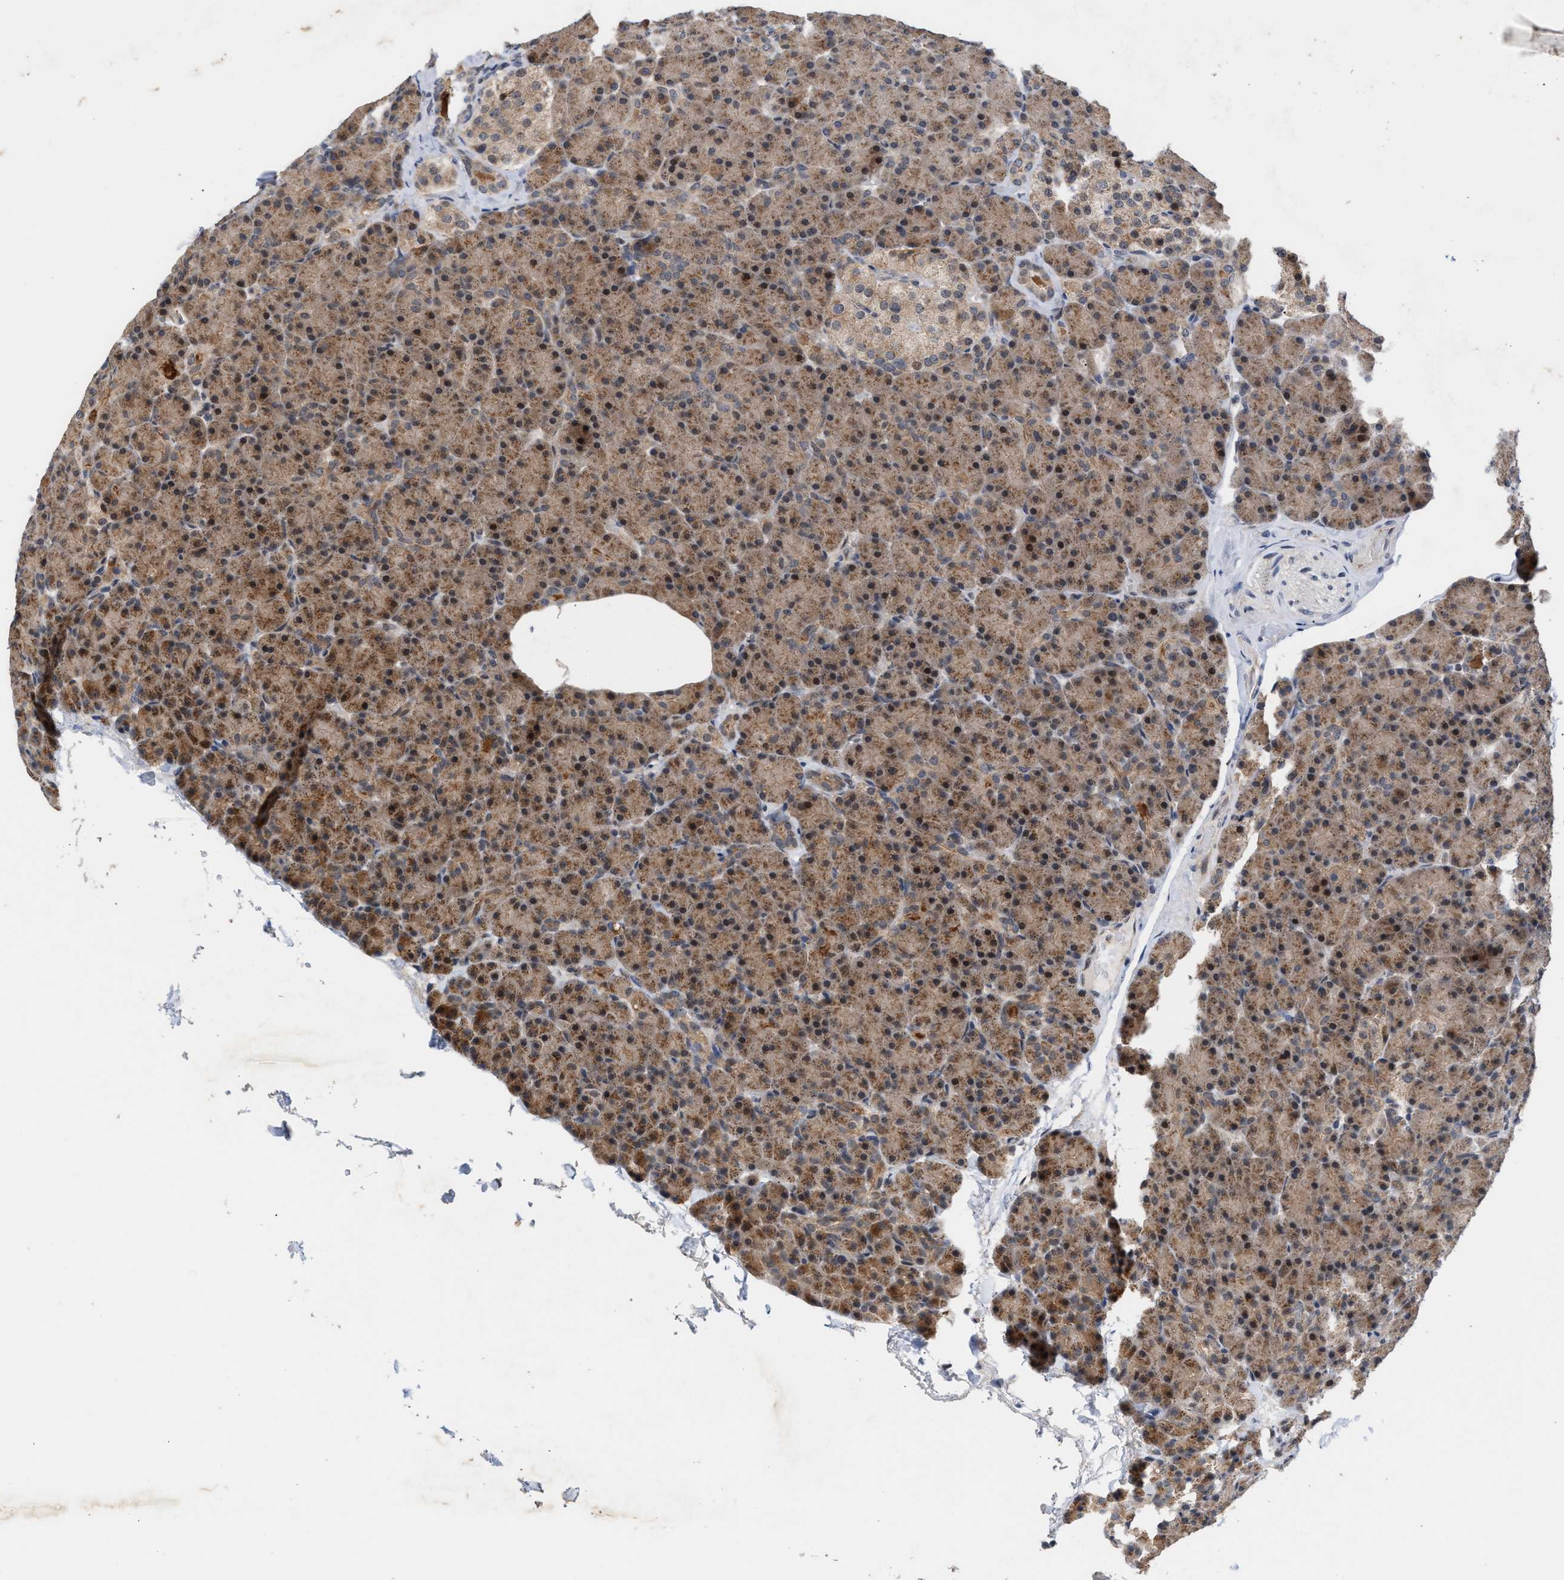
{"staining": {"intensity": "moderate", "quantity": ">75%", "location": "cytoplasmic/membranous"}, "tissue": "pancreas", "cell_type": "Exocrine glandular cells", "image_type": "normal", "snomed": [{"axis": "morphology", "description": "Normal tissue, NOS"}, {"axis": "topography", "description": "Pancreas"}], "caption": "A brown stain labels moderate cytoplasmic/membranous positivity of a protein in exocrine glandular cells of normal pancreas. The protein is stained brown, and the nuclei are stained in blue (DAB (3,3'-diaminobenzidine) IHC with brightfield microscopy, high magnification).", "gene": "MKNK2", "patient": {"sex": "female", "age": 43}}